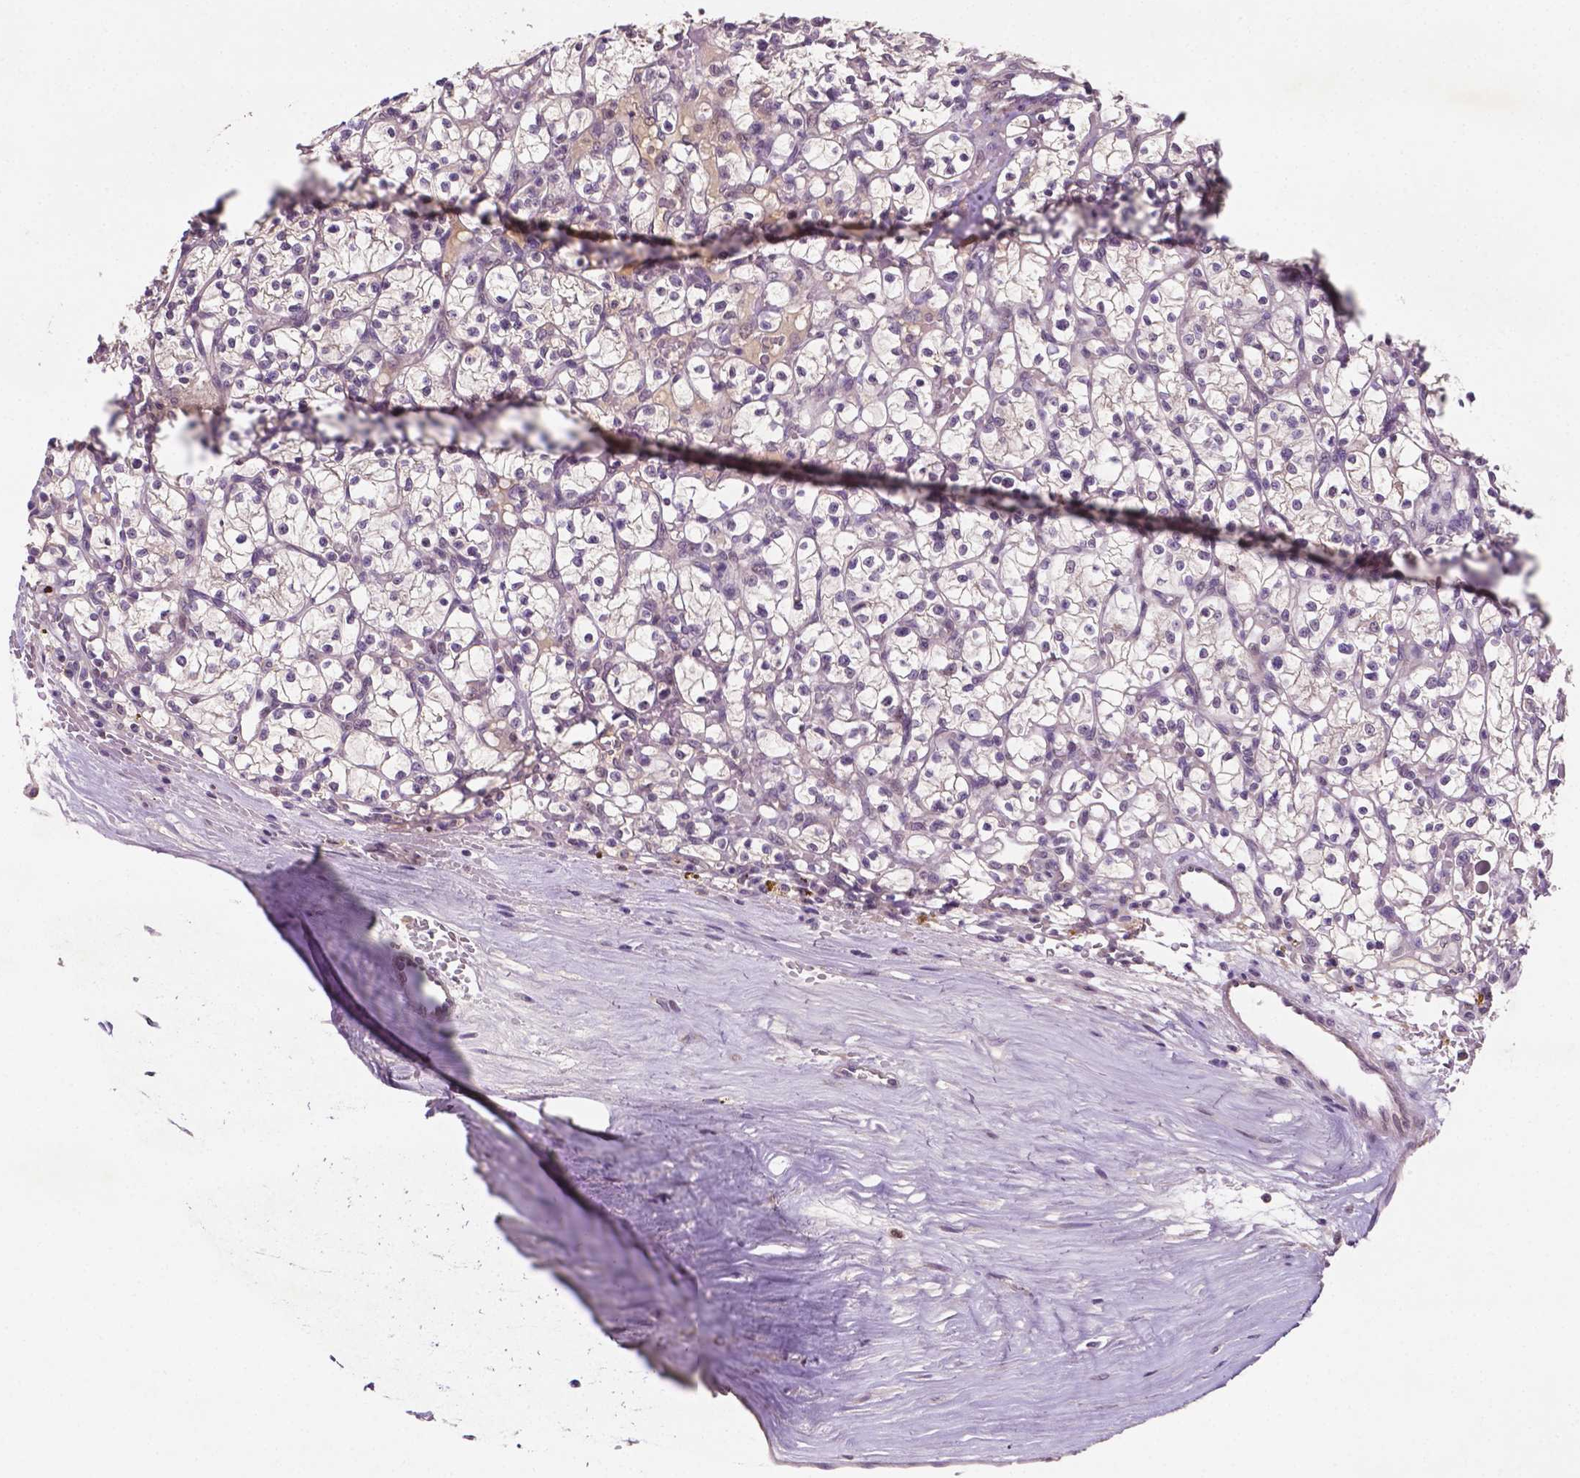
{"staining": {"intensity": "negative", "quantity": "none", "location": "none"}, "tissue": "renal cancer", "cell_type": "Tumor cells", "image_type": "cancer", "snomed": [{"axis": "morphology", "description": "Adenocarcinoma, NOS"}, {"axis": "topography", "description": "Kidney"}], "caption": "This is an immunohistochemistry histopathology image of renal cancer (adenocarcinoma). There is no positivity in tumor cells.", "gene": "MROH6", "patient": {"sex": "female", "age": 64}}